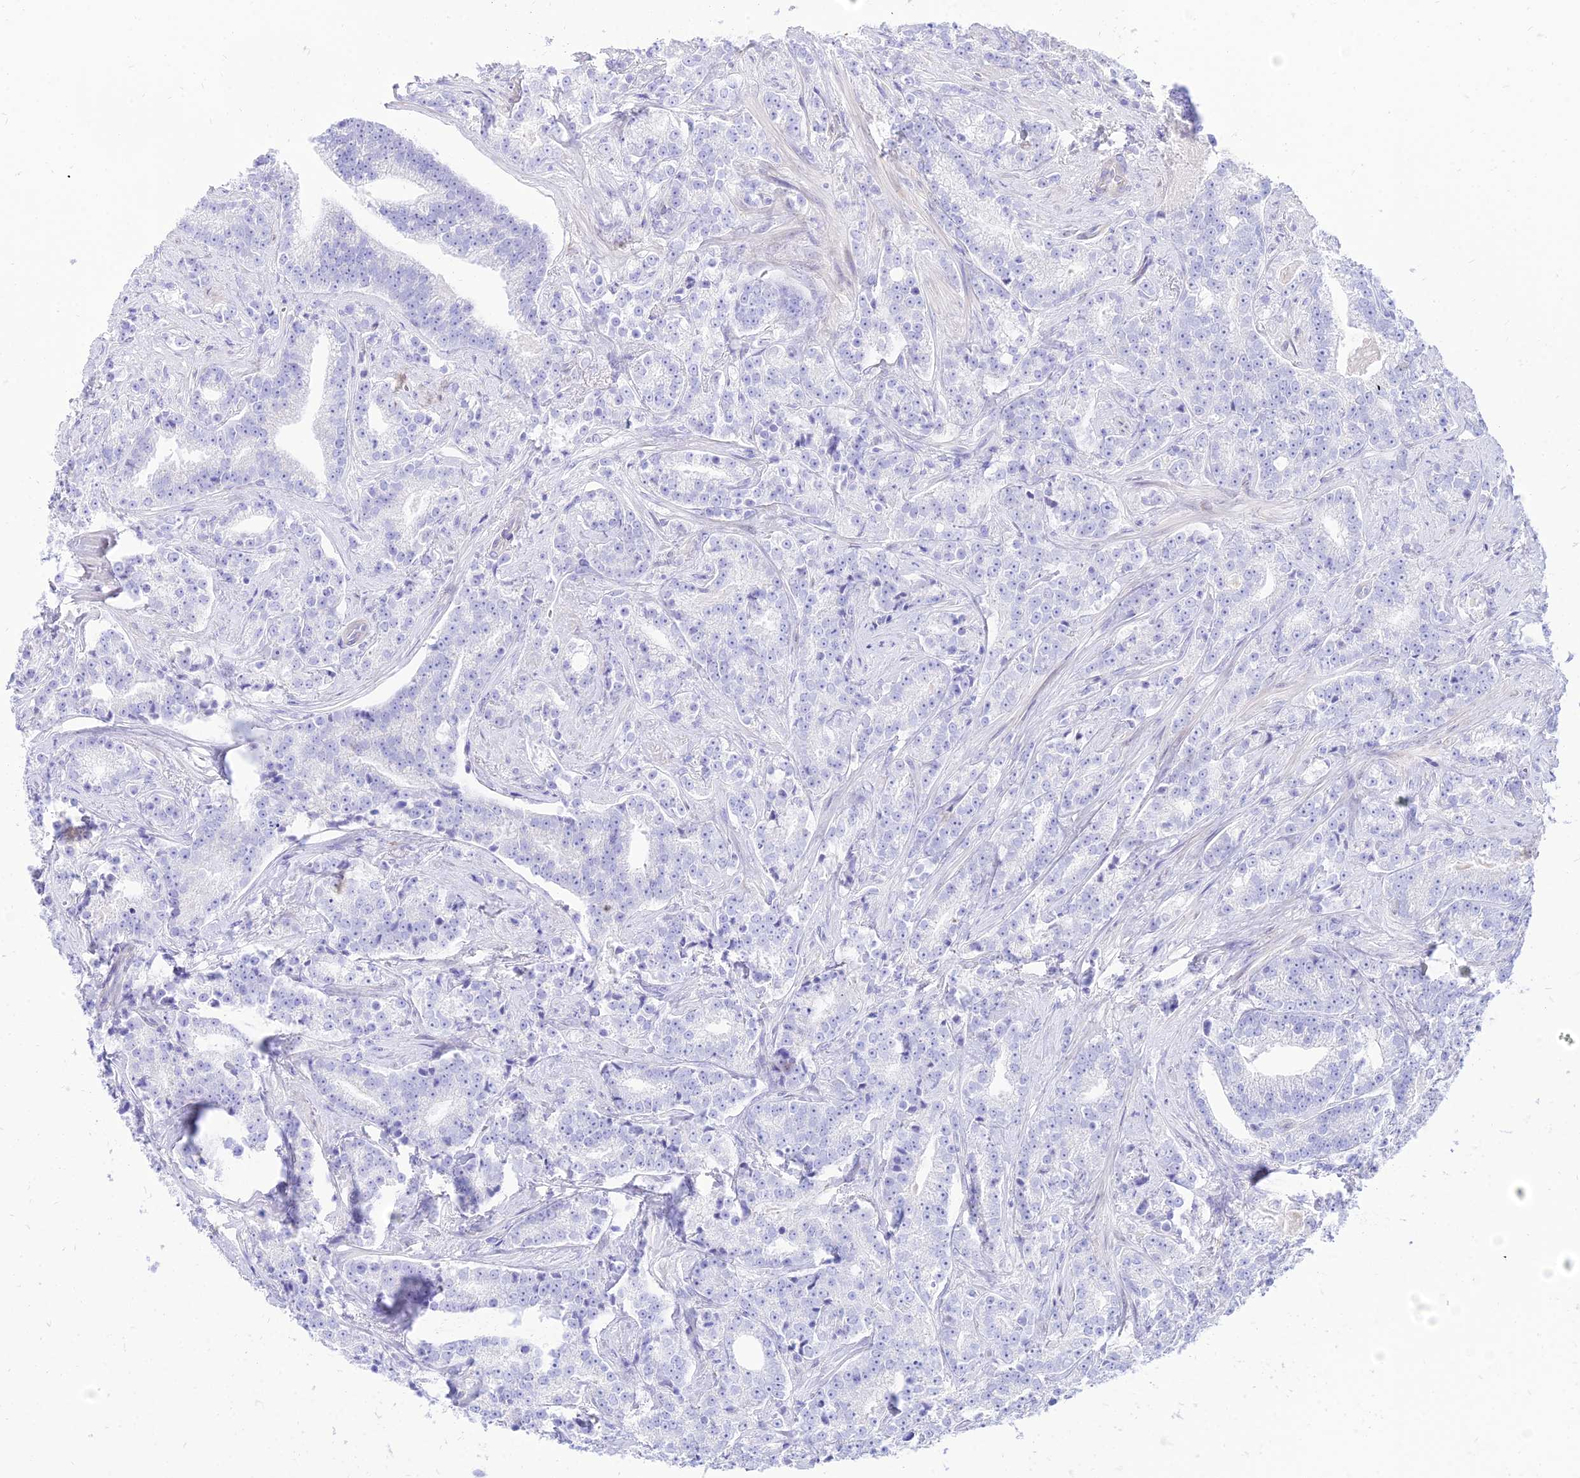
{"staining": {"intensity": "negative", "quantity": "none", "location": "none"}, "tissue": "prostate cancer", "cell_type": "Tumor cells", "image_type": "cancer", "snomed": [{"axis": "morphology", "description": "Adenocarcinoma, High grade"}, {"axis": "topography", "description": "Prostate"}], "caption": "This photomicrograph is of adenocarcinoma (high-grade) (prostate) stained with IHC to label a protein in brown with the nuclei are counter-stained blue. There is no positivity in tumor cells.", "gene": "TAC3", "patient": {"sex": "male", "age": 67}}